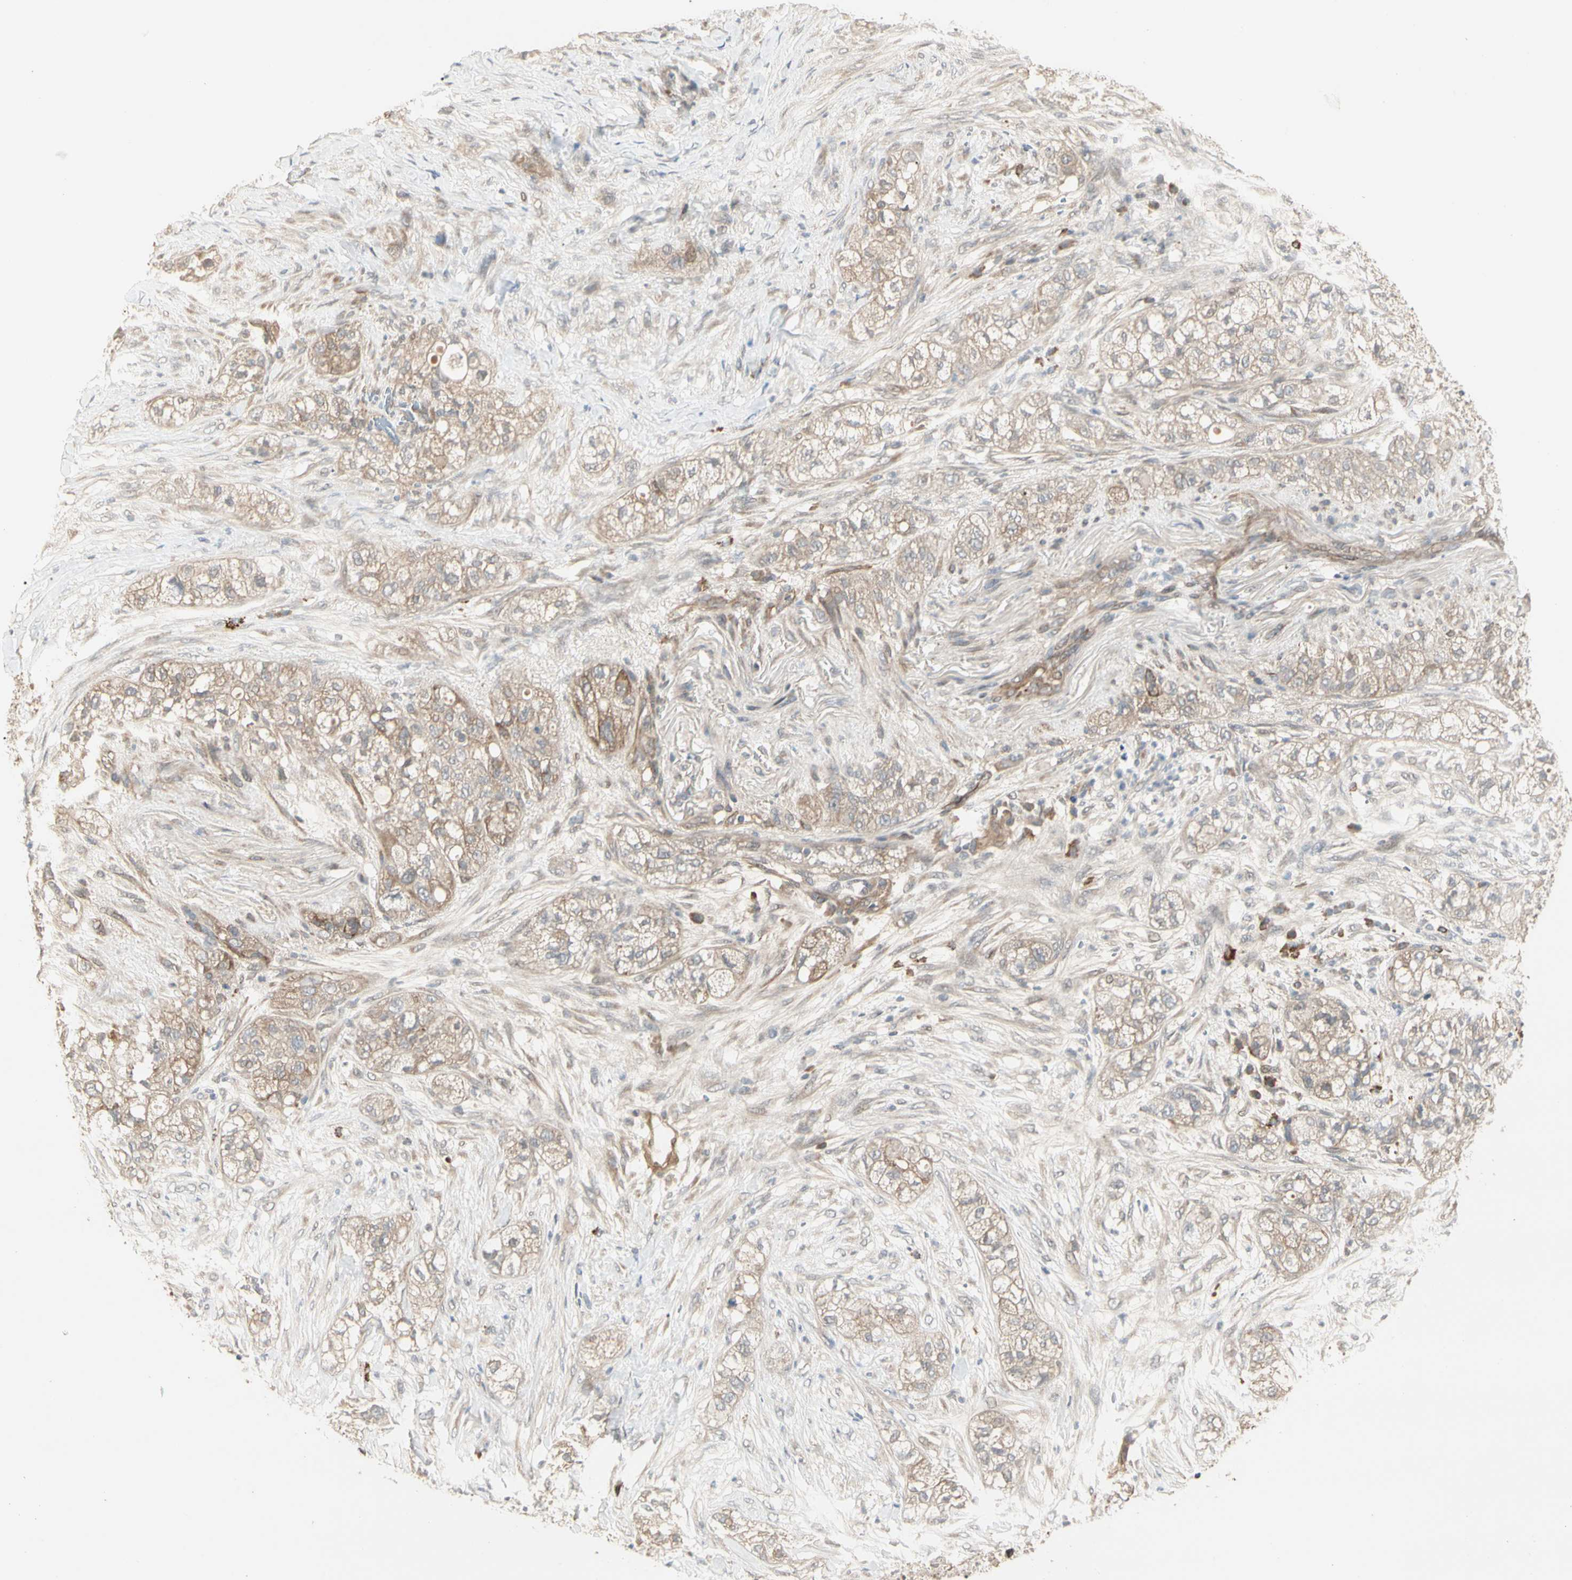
{"staining": {"intensity": "weak", "quantity": "25%-75%", "location": "cytoplasmic/membranous"}, "tissue": "pancreatic cancer", "cell_type": "Tumor cells", "image_type": "cancer", "snomed": [{"axis": "morphology", "description": "Adenocarcinoma, NOS"}, {"axis": "topography", "description": "Pancreas"}], "caption": "An IHC image of tumor tissue is shown. Protein staining in brown highlights weak cytoplasmic/membranous positivity in pancreatic cancer within tumor cells. (Stains: DAB (3,3'-diaminobenzidine) in brown, nuclei in blue, Microscopy: brightfield microscopy at high magnification).", "gene": "ATG4C", "patient": {"sex": "female", "age": 78}}